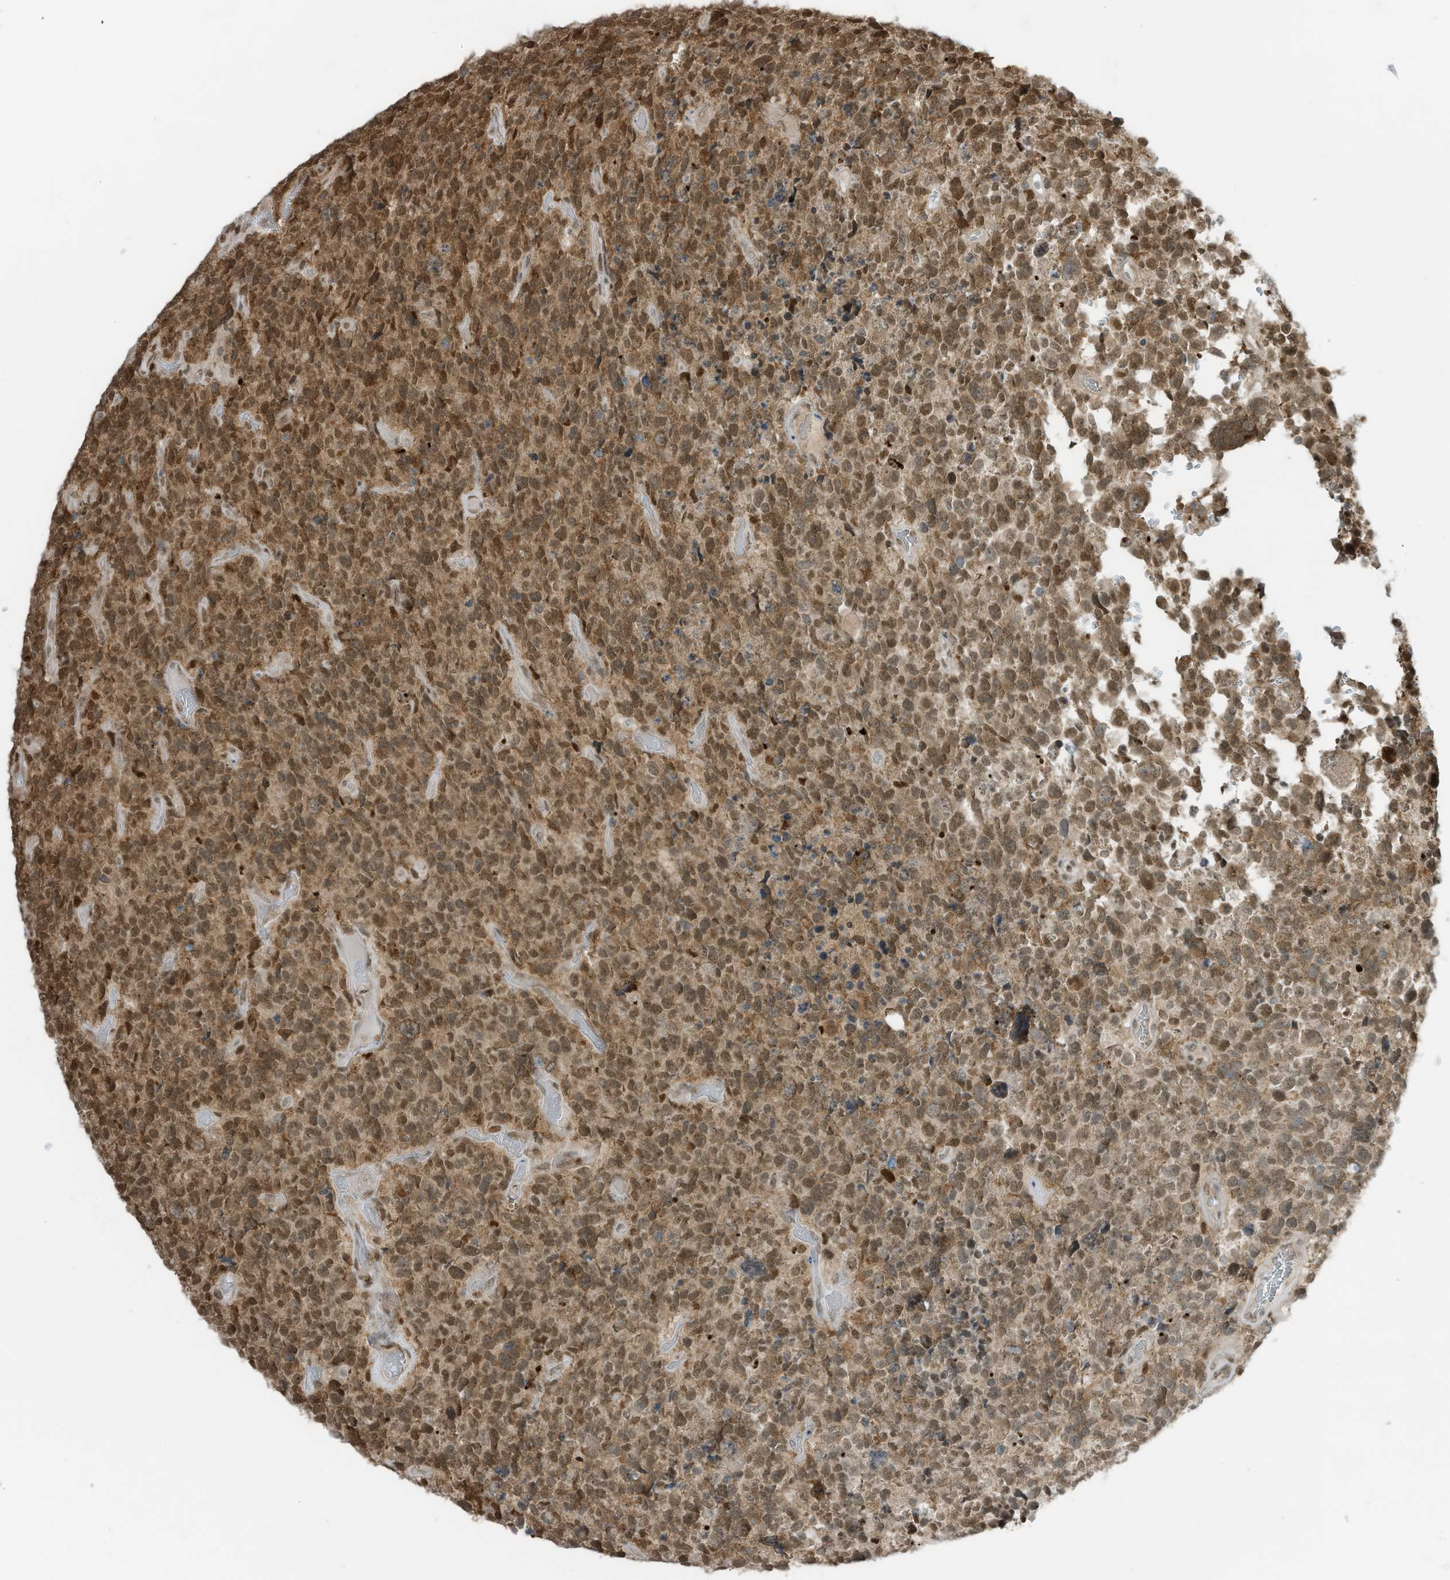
{"staining": {"intensity": "moderate", "quantity": ">75%", "location": "nuclear"}, "tissue": "glioma", "cell_type": "Tumor cells", "image_type": "cancer", "snomed": [{"axis": "morphology", "description": "Glioma, malignant, High grade"}, {"axis": "topography", "description": "Brain"}], "caption": "Glioma stained with a brown dye reveals moderate nuclear positive staining in about >75% of tumor cells.", "gene": "KPNB1", "patient": {"sex": "male", "age": 69}}